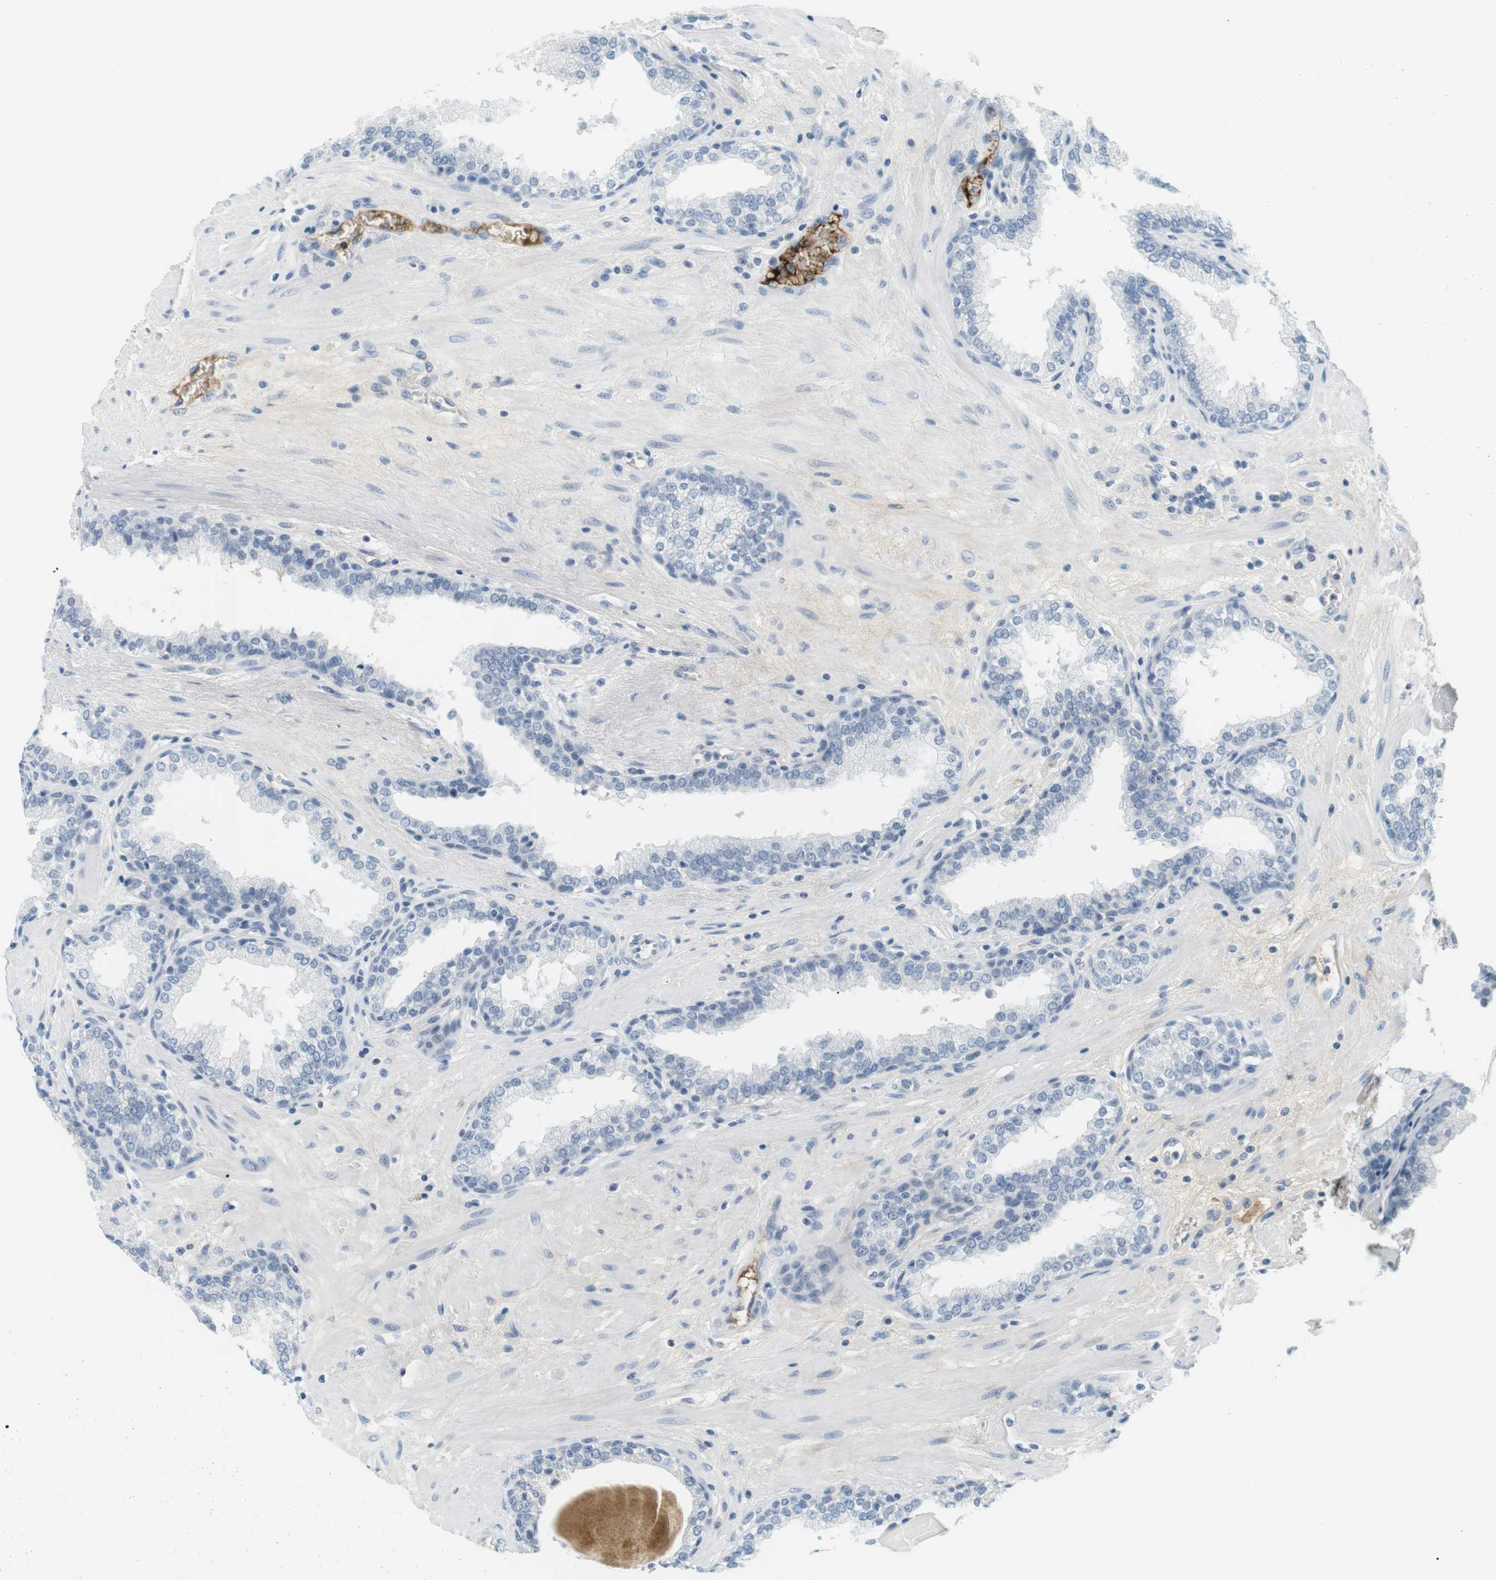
{"staining": {"intensity": "negative", "quantity": "none", "location": "none"}, "tissue": "prostate", "cell_type": "Glandular cells", "image_type": "normal", "snomed": [{"axis": "morphology", "description": "Normal tissue, NOS"}, {"axis": "topography", "description": "Prostate"}], "caption": "Glandular cells show no significant staining in benign prostate. The staining was performed using DAB to visualize the protein expression in brown, while the nuclei were stained in blue with hematoxylin (Magnification: 20x).", "gene": "APOB", "patient": {"sex": "male", "age": 51}}